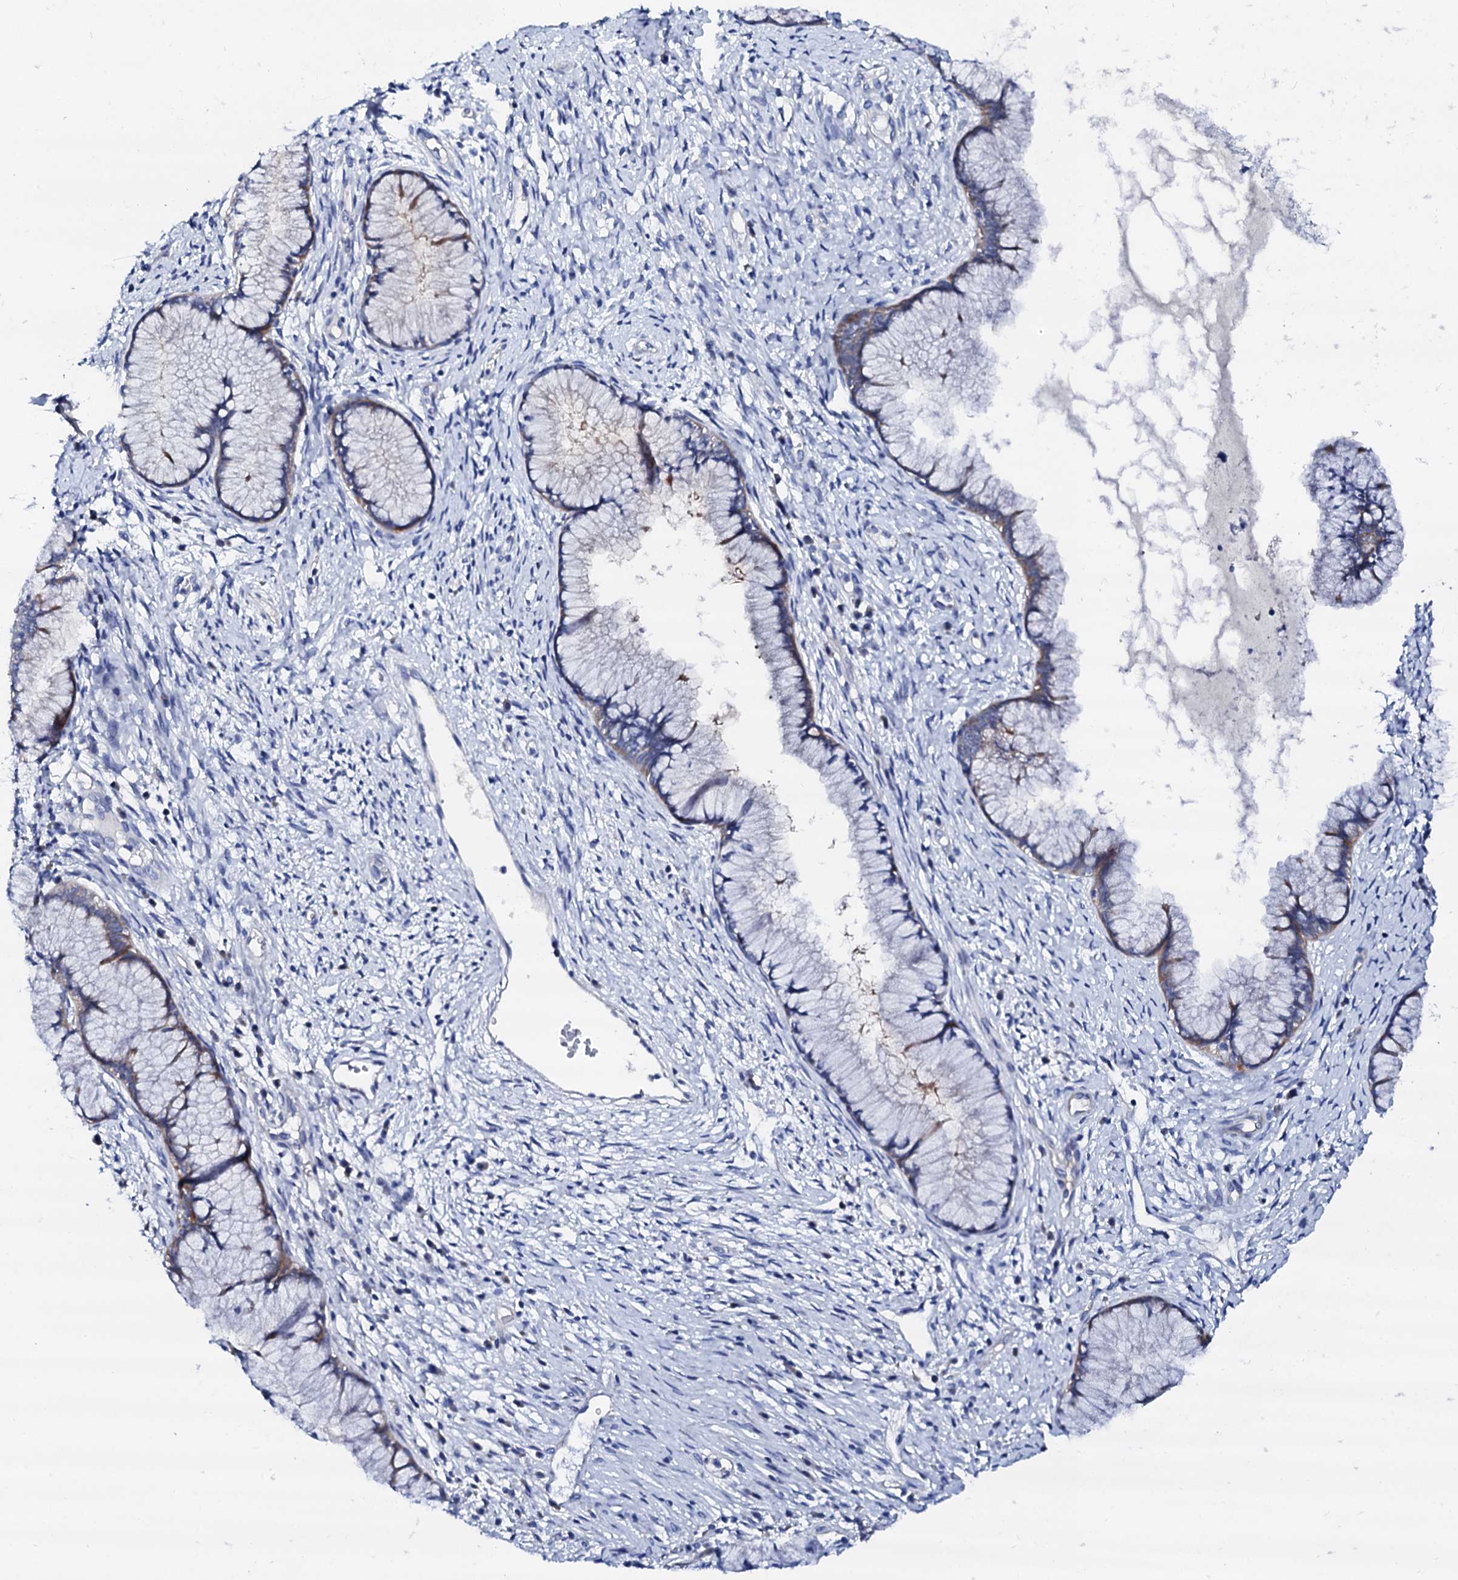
{"staining": {"intensity": "weak", "quantity": "25%-75%", "location": "cytoplasmic/membranous"}, "tissue": "cervix", "cell_type": "Glandular cells", "image_type": "normal", "snomed": [{"axis": "morphology", "description": "Normal tissue, NOS"}, {"axis": "topography", "description": "Cervix"}], "caption": "Weak cytoplasmic/membranous expression for a protein is seen in approximately 25%-75% of glandular cells of unremarkable cervix using IHC.", "gene": "TRDN", "patient": {"sex": "female", "age": 42}}